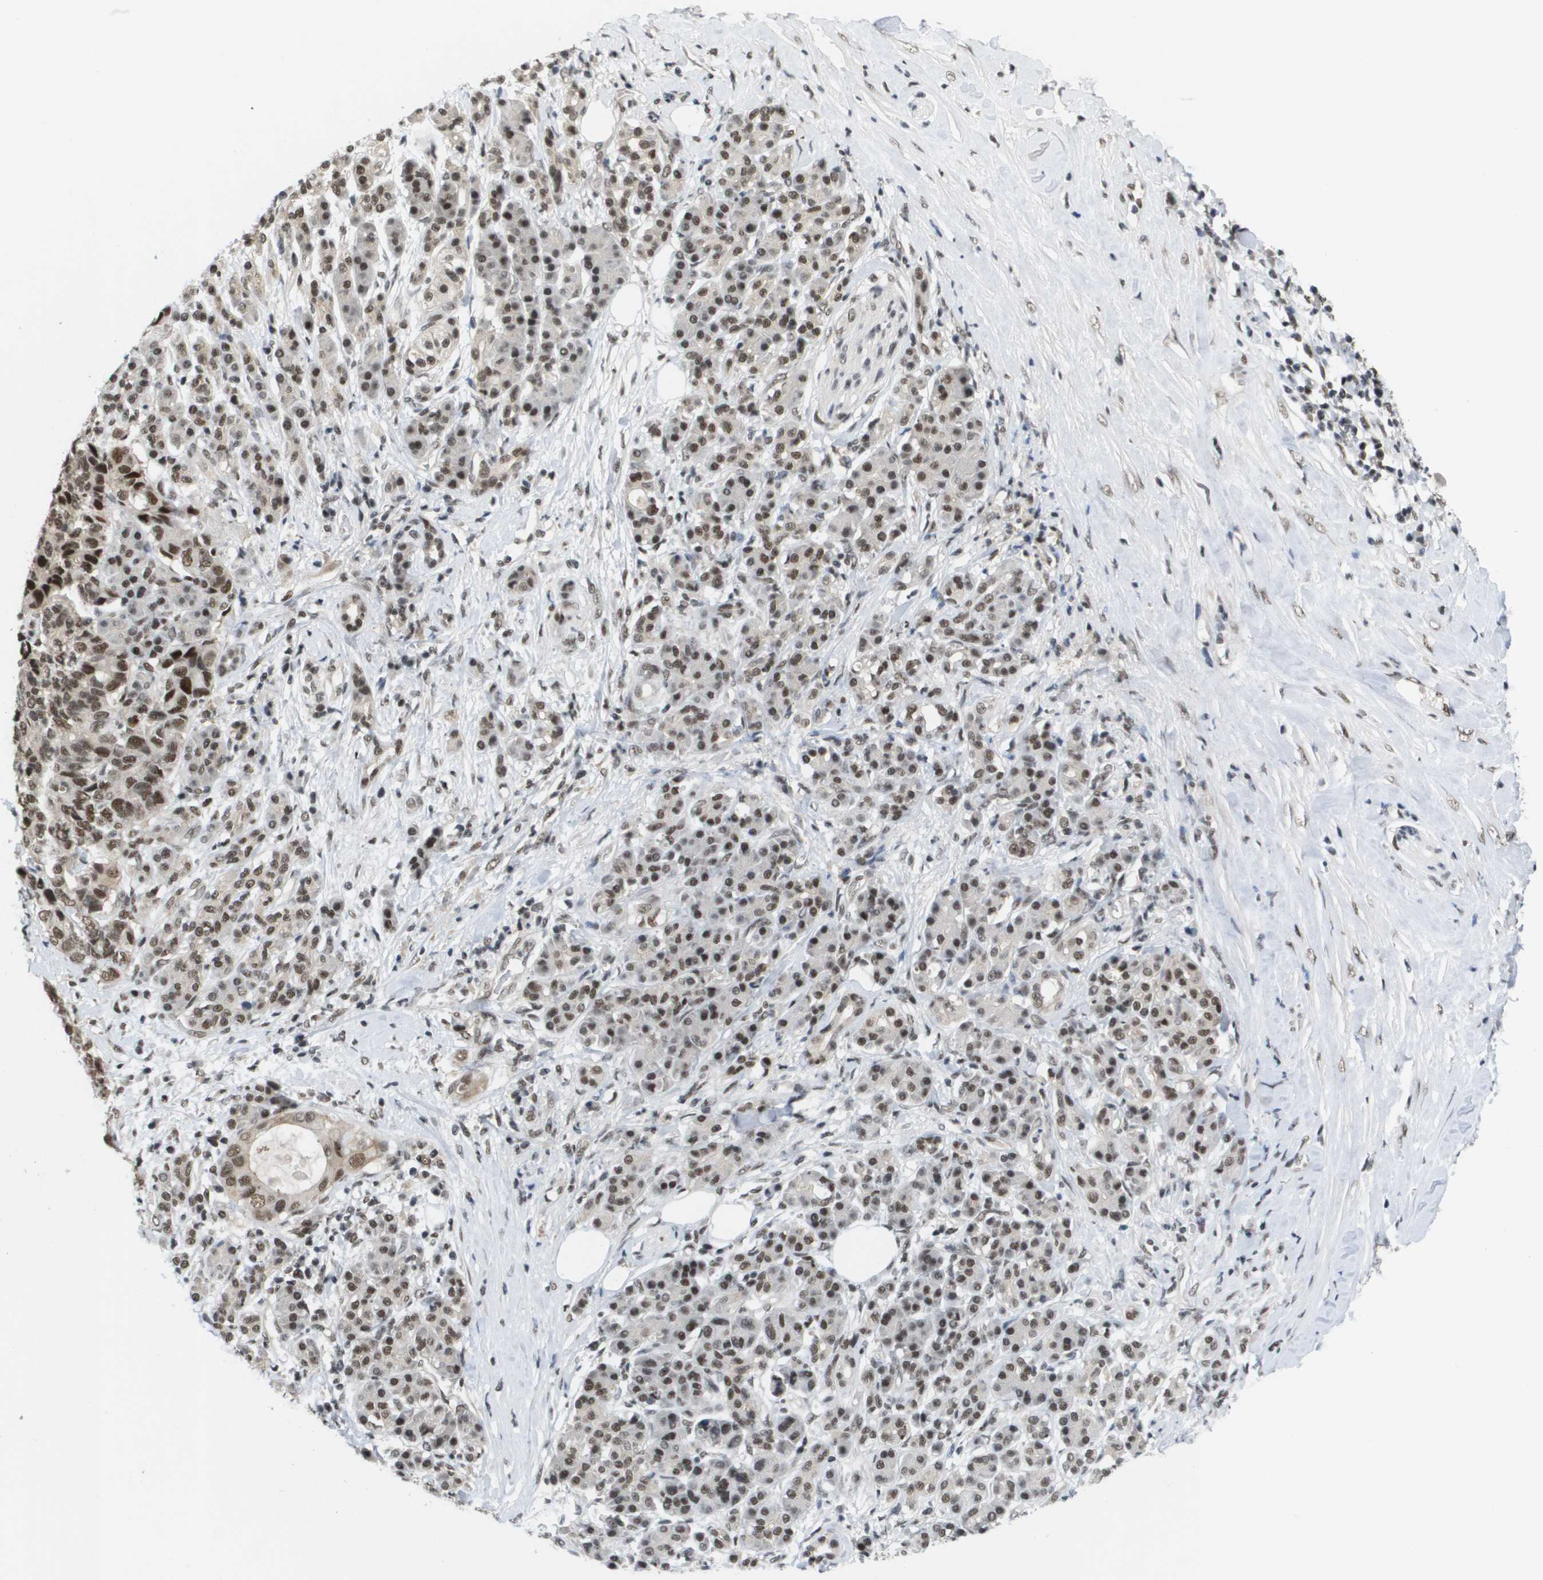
{"staining": {"intensity": "moderate", "quantity": ">75%", "location": "nuclear"}, "tissue": "pancreatic cancer", "cell_type": "Tumor cells", "image_type": "cancer", "snomed": [{"axis": "morphology", "description": "Adenocarcinoma, NOS"}, {"axis": "topography", "description": "Pancreas"}], "caption": "Immunohistochemistry image of neoplastic tissue: pancreatic cancer (adenocarcinoma) stained using immunohistochemistry (IHC) reveals medium levels of moderate protein expression localized specifically in the nuclear of tumor cells, appearing as a nuclear brown color.", "gene": "ISY1", "patient": {"sex": "female", "age": 56}}